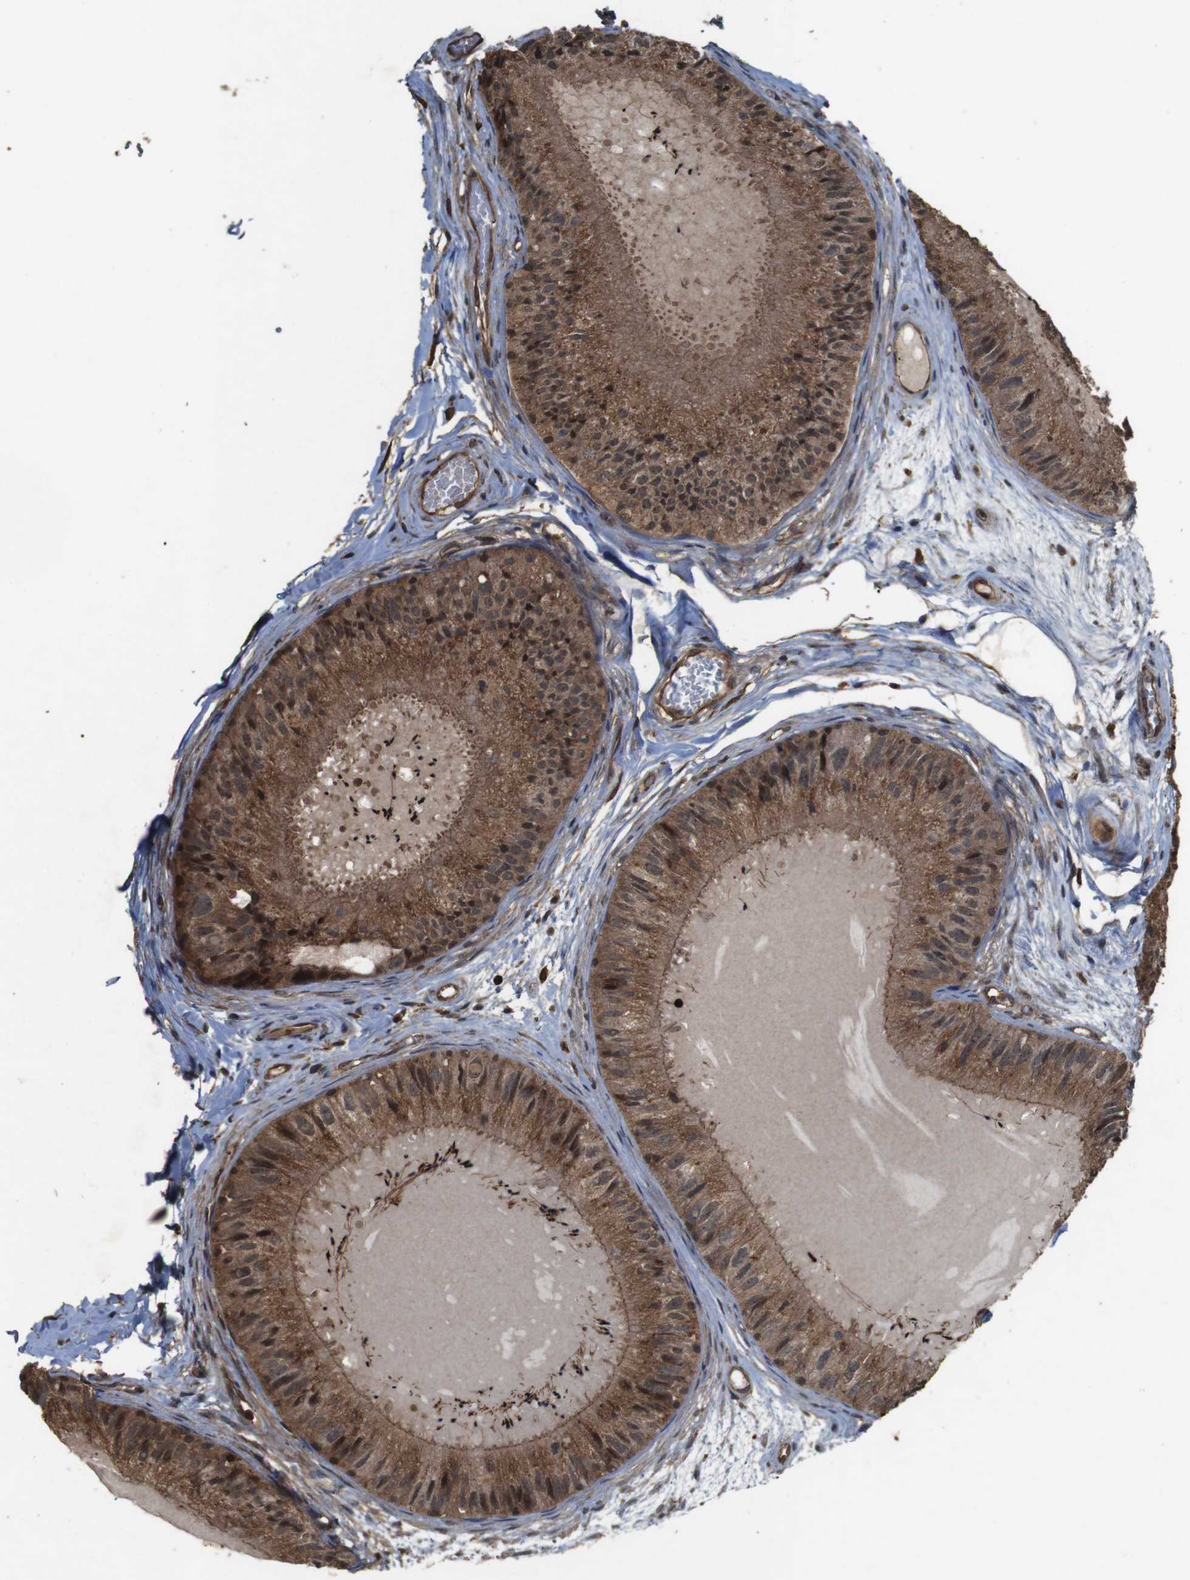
{"staining": {"intensity": "strong", "quantity": ">75%", "location": "cytoplasmic/membranous"}, "tissue": "epididymis", "cell_type": "Glandular cells", "image_type": "normal", "snomed": [{"axis": "morphology", "description": "Normal tissue, NOS"}, {"axis": "topography", "description": "Epididymis"}], "caption": "Epididymis stained with DAB immunohistochemistry (IHC) shows high levels of strong cytoplasmic/membranous expression in approximately >75% of glandular cells.", "gene": "BAG4", "patient": {"sex": "male", "age": 31}}